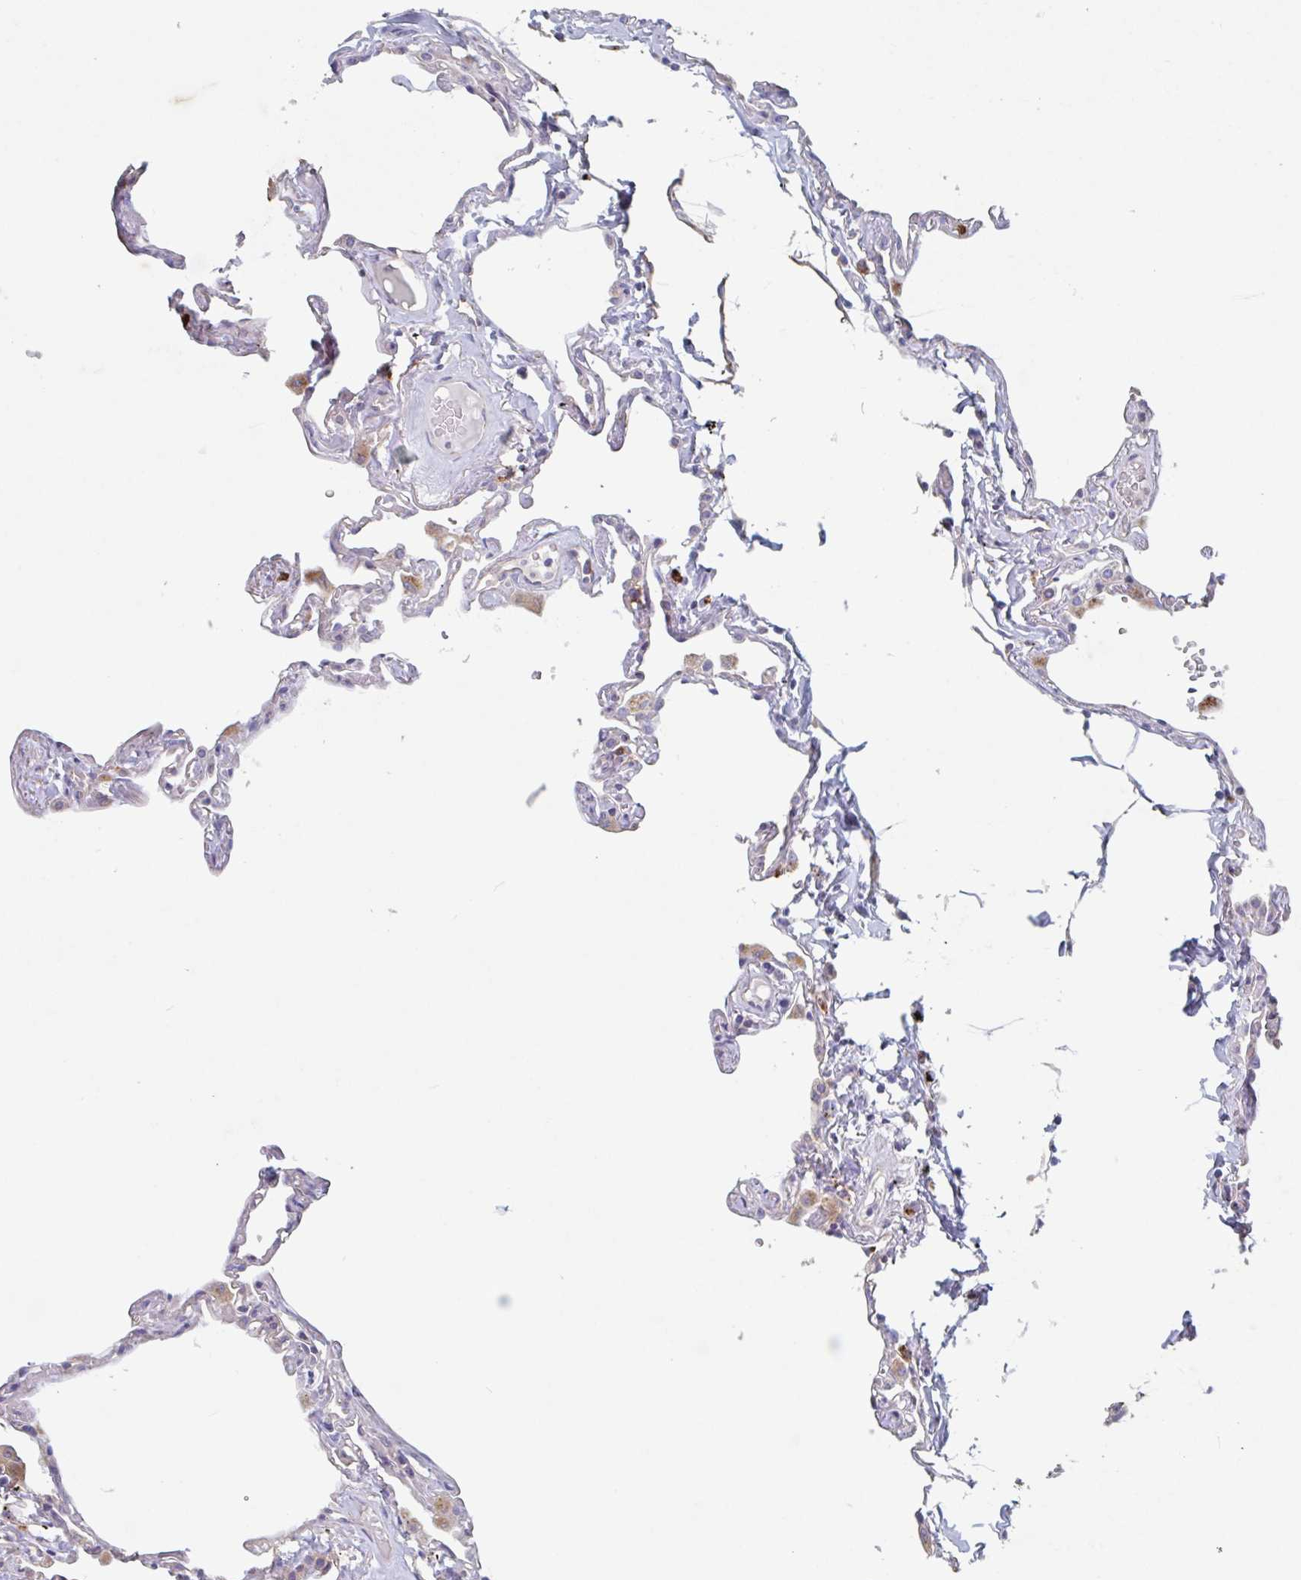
{"staining": {"intensity": "negative", "quantity": "none", "location": "none"}, "tissue": "lung", "cell_type": "Alveolar cells", "image_type": "normal", "snomed": [{"axis": "morphology", "description": "Normal tissue, NOS"}, {"axis": "topography", "description": "Lung"}], "caption": "DAB (3,3'-diaminobenzidine) immunohistochemical staining of normal human lung reveals no significant positivity in alveolar cells.", "gene": "MANBA", "patient": {"sex": "female", "age": 67}}